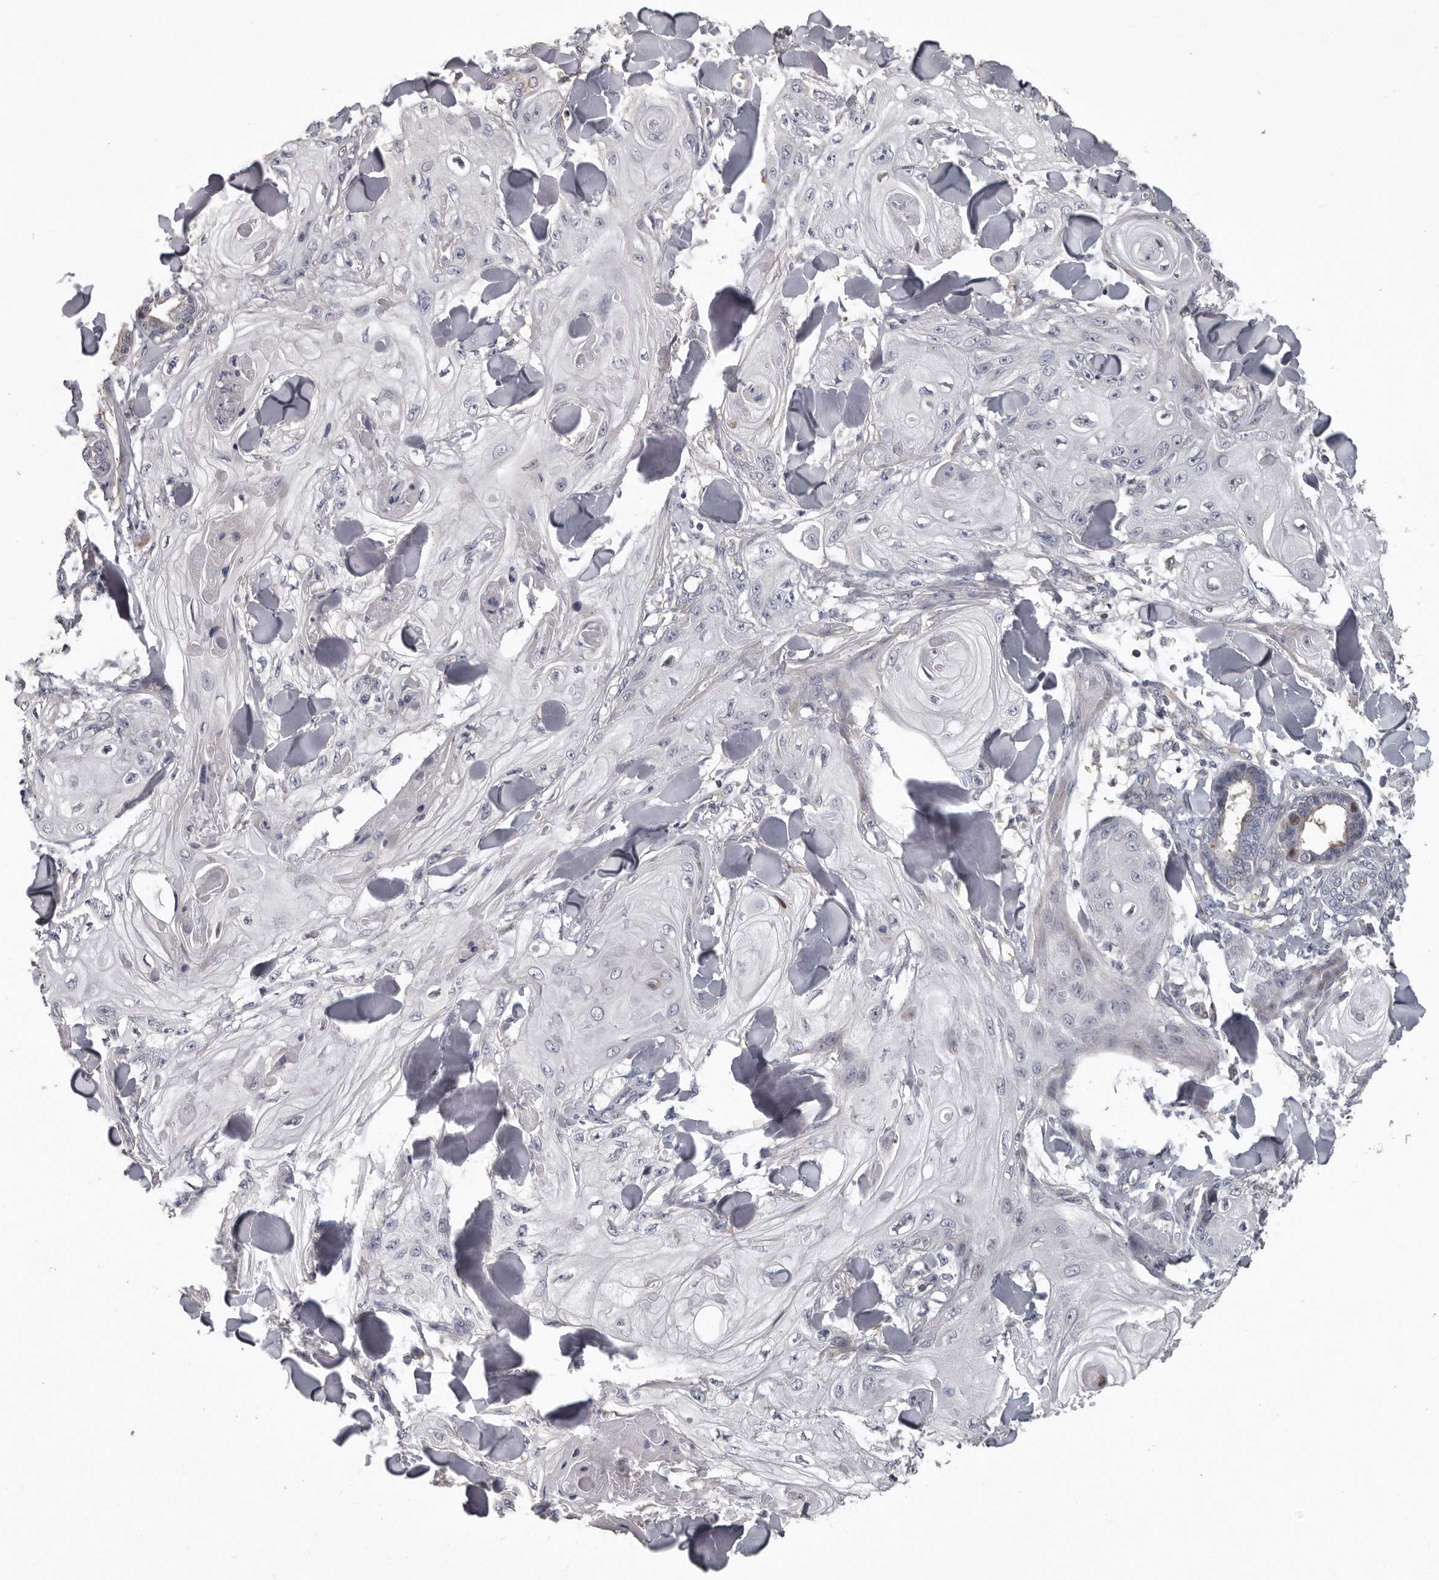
{"staining": {"intensity": "negative", "quantity": "none", "location": "none"}, "tissue": "skin cancer", "cell_type": "Tumor cells", "image_type": "cancer", "snomed": [{"axis": "morphology", "description": "Squamous cell carcinoma, NOS"}, {"axis": "topography", "description": "Skin"}], "caption": "The immunohistochemistry (IHC) photomicrograph has no significant staining in tumor cells of skin cancer (squamous cell carcinoma) tissue.", "gene": "RNF217", "patient": {"sex": "male", "age": 74}}